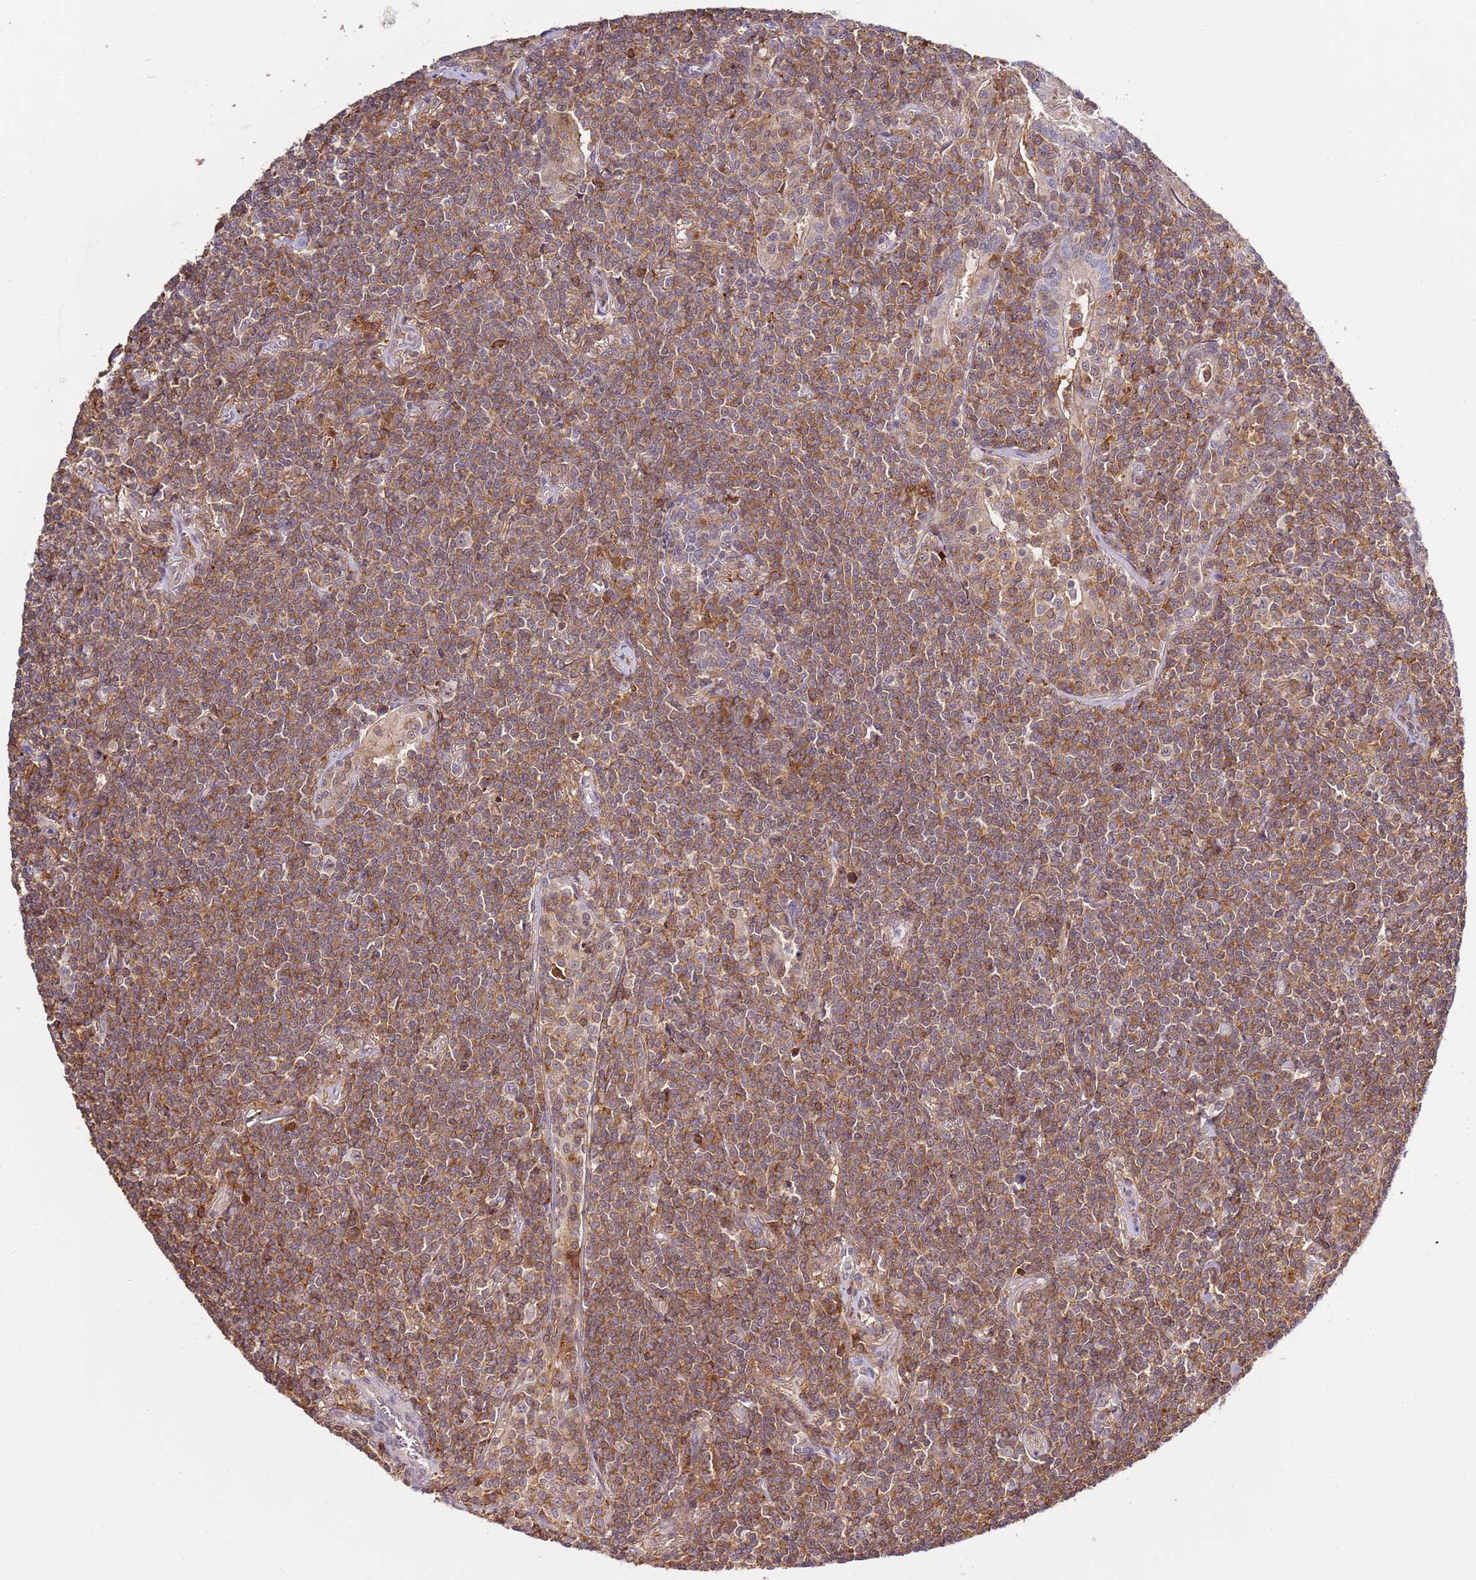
{"staining": {"intensity": "moderate", "quantity": ">75%", "location": "cytoplasmic/membranous"}, "tissue": "lymphoma", "cell_type": "Tumor cells", "image_type": "cancer", "snomed": [{"axis": "morphology", "description": "Malignant lymphoma, non-Hodgkin's type, Low grade"}, {"axis": "topography", "description": "Lung"}], "caption": "Protein analysis of lymphoma tissue exhibits moderate cytoplasmic/membranous staining in about >75% of tumor cells. (brown staining indicates protein expression, while blue staining denotes nuclei).", "gene": "ZNF624", "patient": {"sex": "female", "age": 71}}